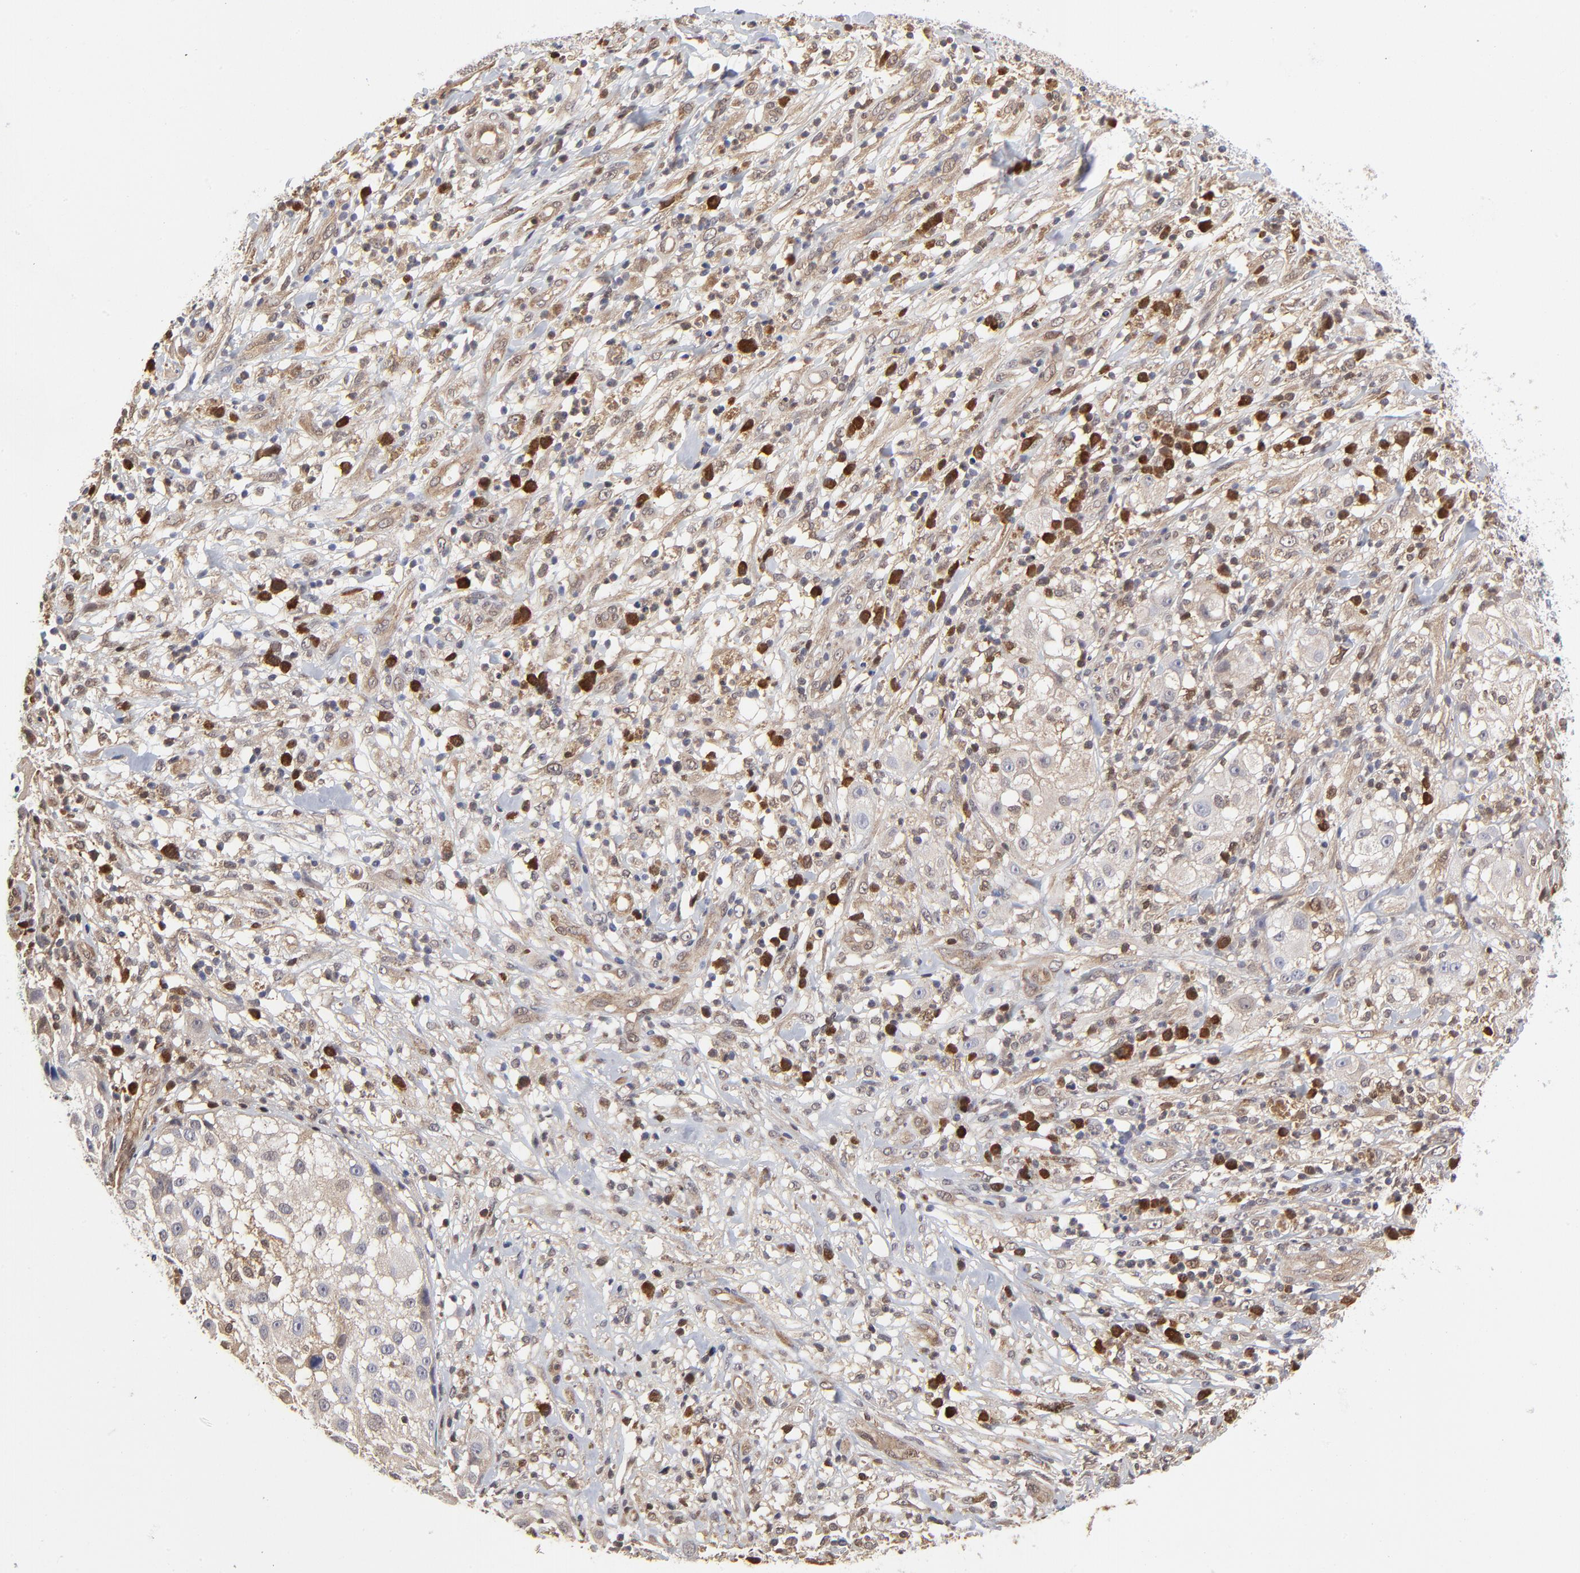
{"staining": {"intensity": "negative", "quantity": "none", "location": "none"}, "tissue": "melanoma", "cell_type": "Tumor cells", "image_type": "cancer", "snomed": [{"axis": "morphology", "description": "Necrosis, NOS"}, {"axis": "morphology", "description": "Malignant melanoma, NOS"}, {"axis": "topography", "description": "Skin"}], "caption": "The image reveals no staining of tumor cells in melanoma.", "gene": "CASP3", "patient": {"sex": "female", "age": 87}}